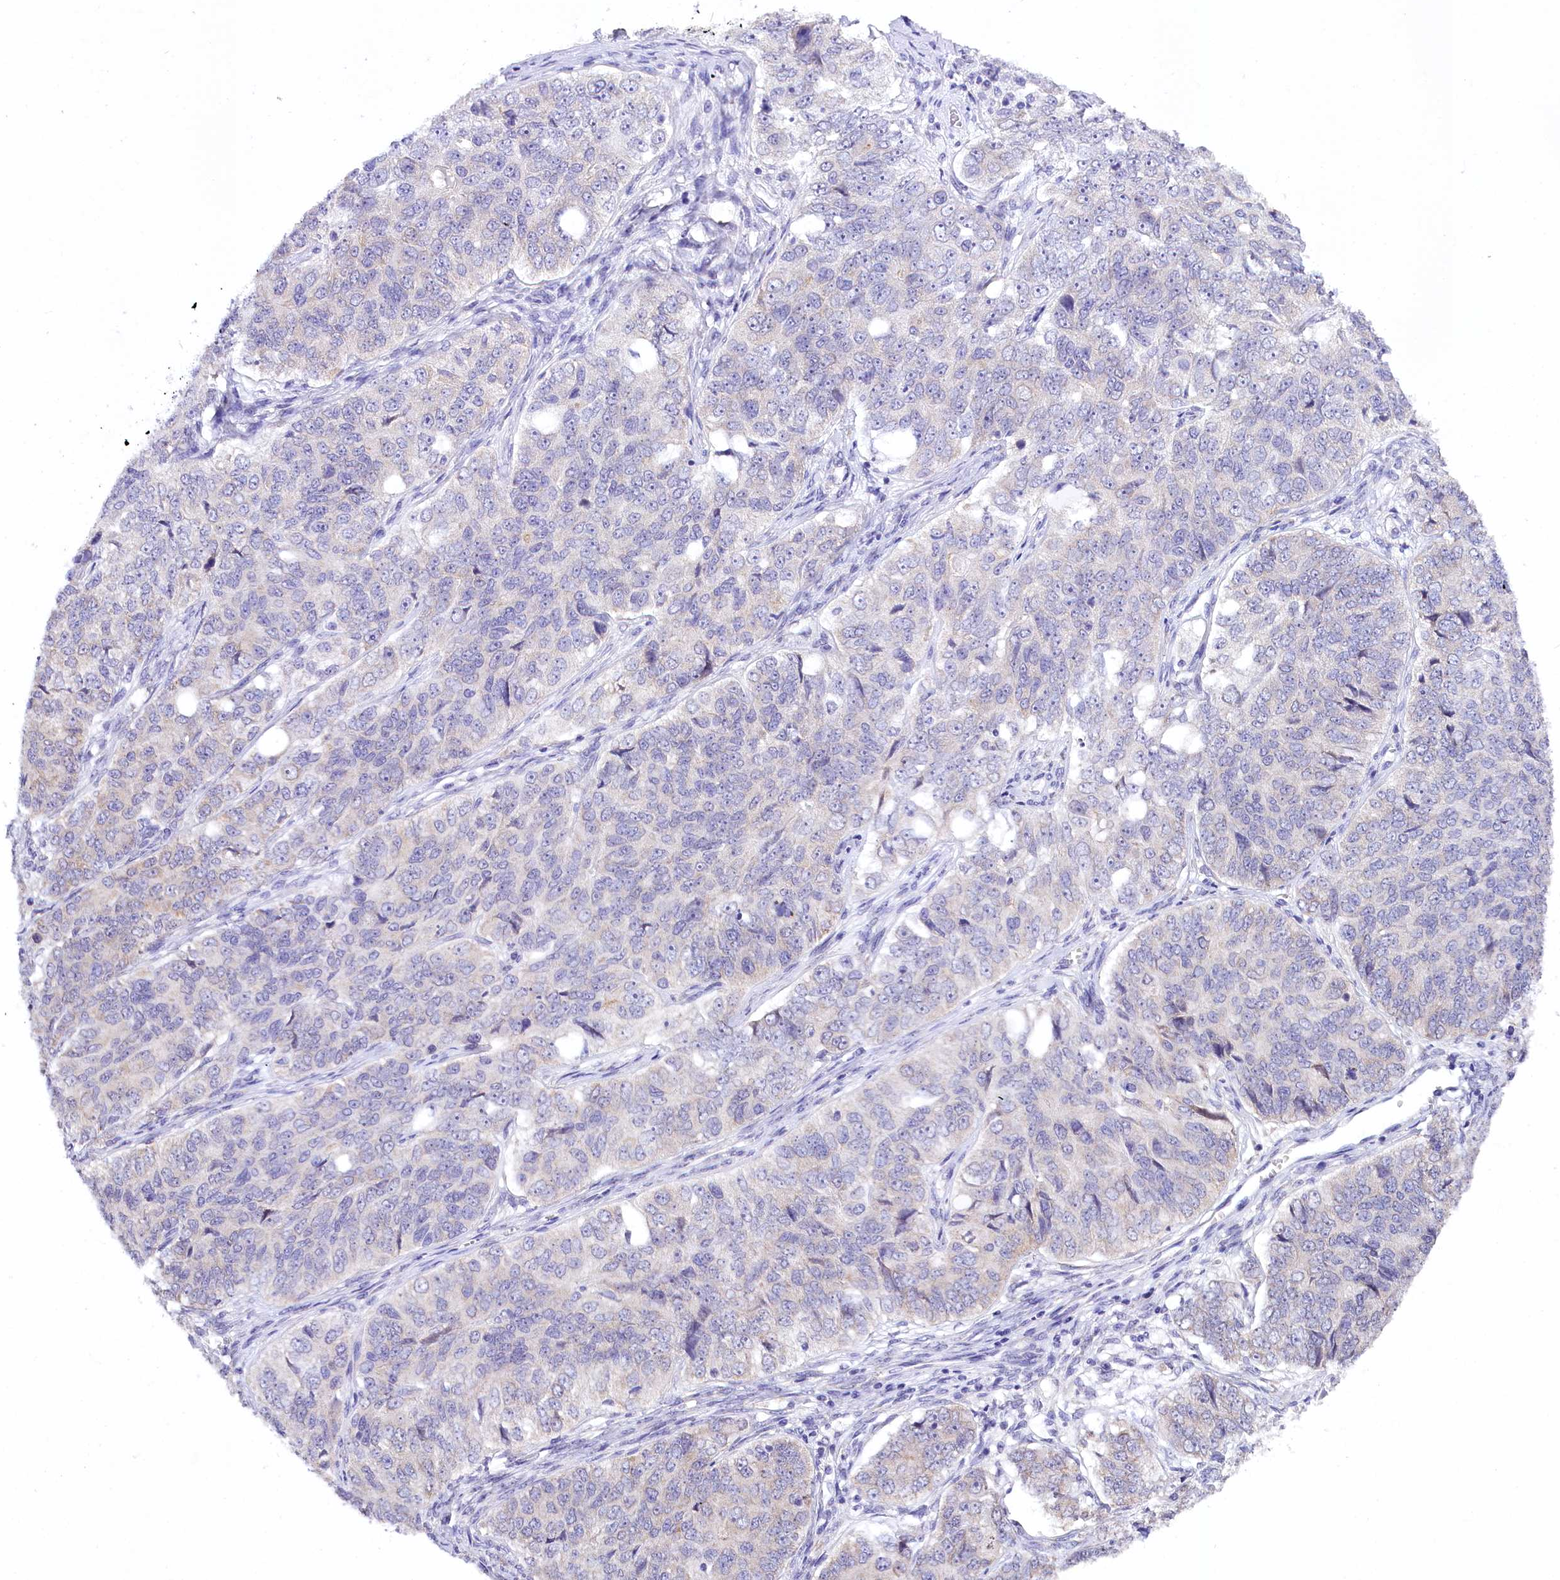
{"staining": {"intensity": "negative", "quantity": "none", "location": "none"}, "tissue": "ovarian cancer", "cell_type": "Tumor cells", "image_type": "cancer", "snomed": [{"axis": "morphology", "description": "Carcinoma, endometroid"}, {"axis": "topography", "description": "Ovary"}], "caption": "A histopathology image of human ovarian cancer is negative for staining in tumor cells.", "gene": "SPATS2", "patient": {"sex": "female", "age": 51}}